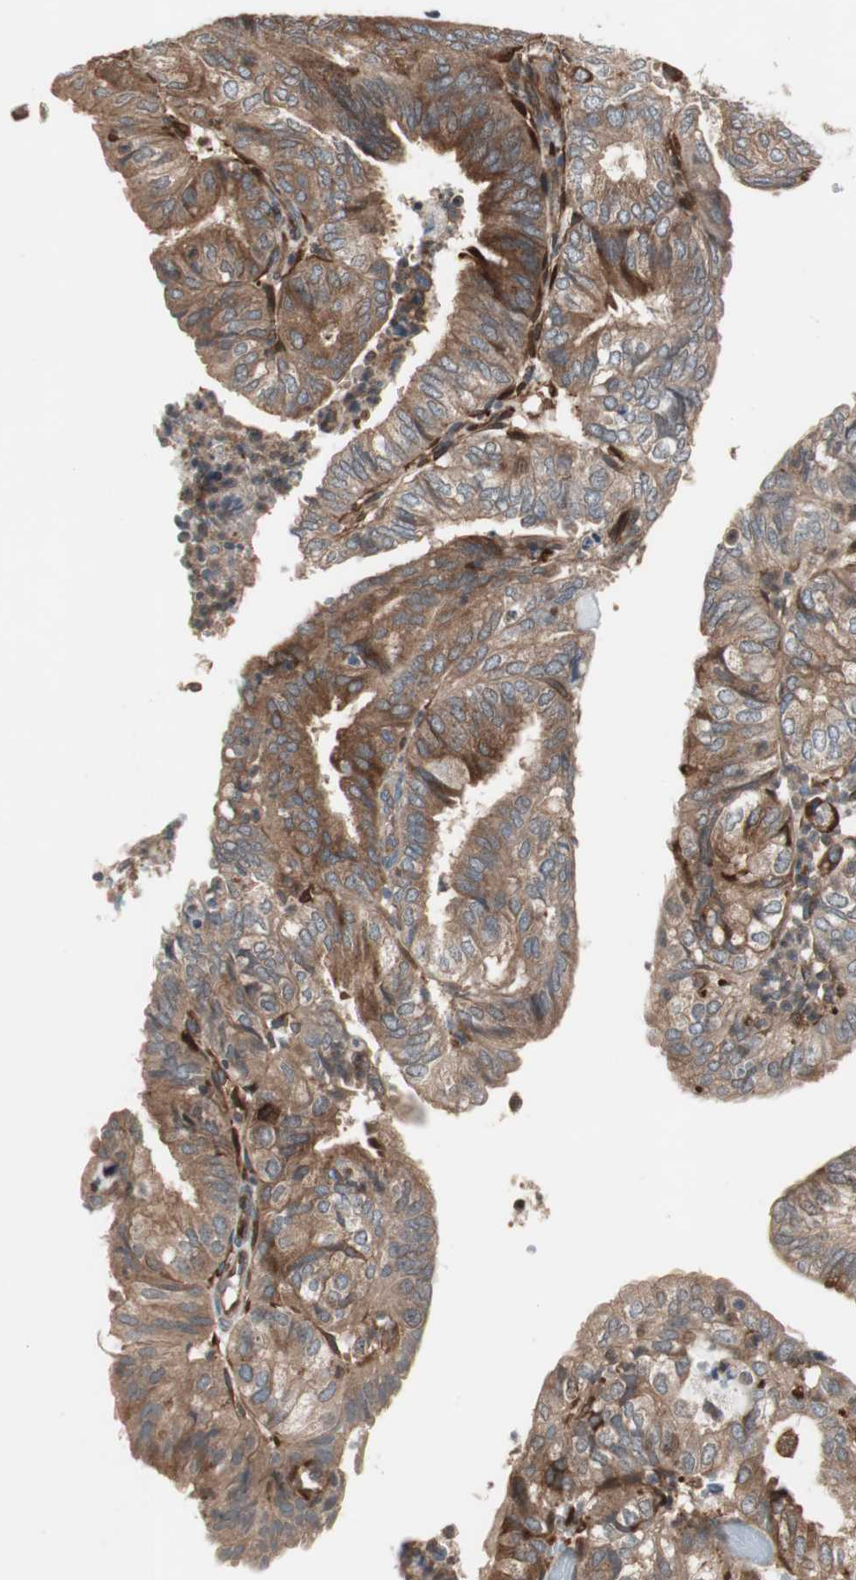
{"staining": {"intensity": "moderate", "quantity": ">75%", "location": "cytoplasmic/membranous"}, "tissue": "endometrial cancer", "cell_type": "Tumor cells", "image_type": "cancer", "snomed": [{"axis": "morphology", "description": "Adenocarcinoma, NOS"}, {"axis": "topography", "description": "Uterus"}], "caption": "A high-resolution photomicrograph shows immunohistochemistry (IHC) staining of endometrial cancer, which demonstrates moderate cytoplasmic/membranous positivity in approximately >75% of tumor cells.", "gene": "STAB1", "patient": {"sex": "female", "age": 60}}